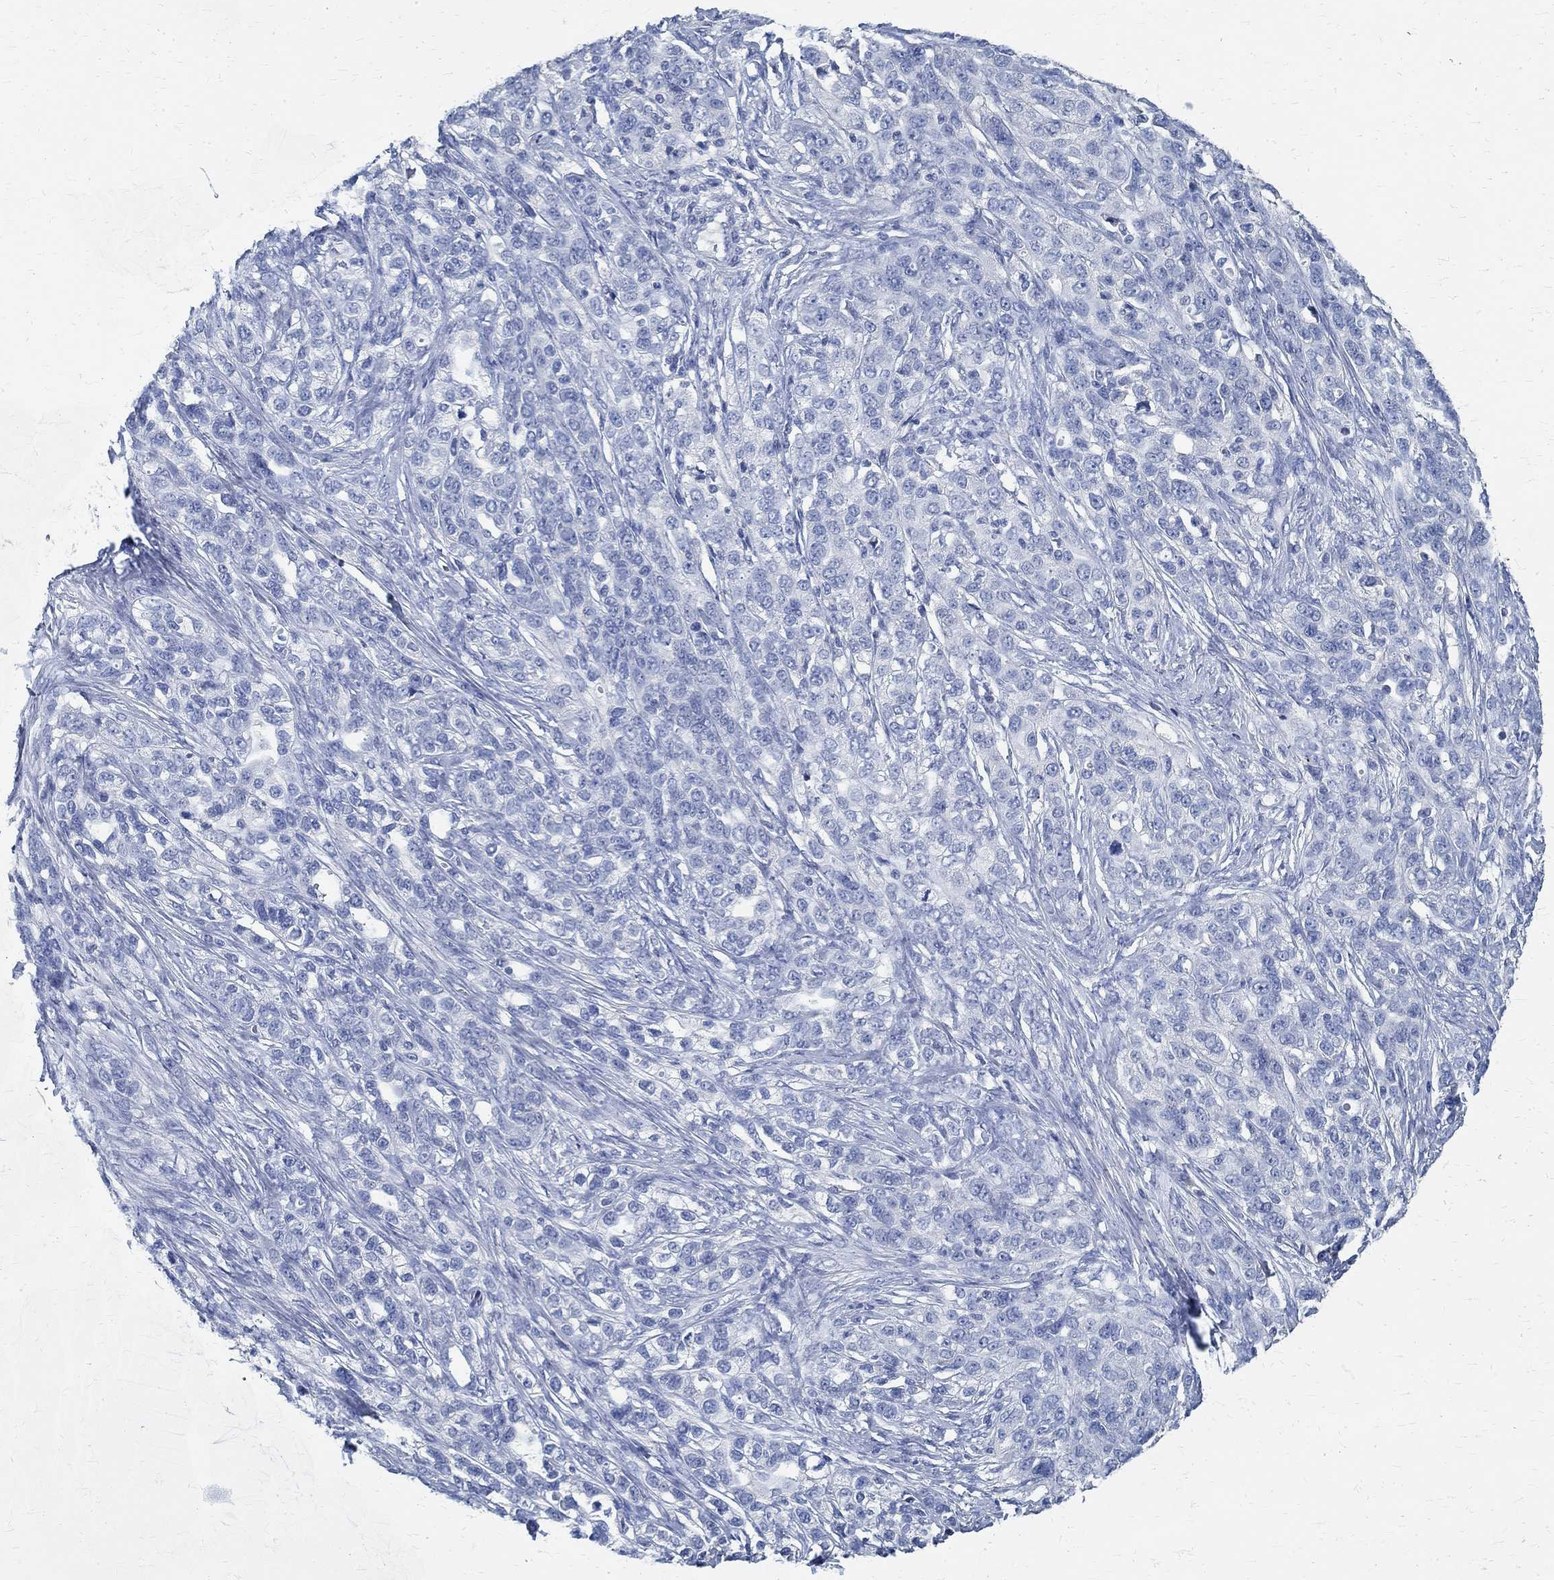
{"staining": {"intensity": "negative", "quantity": "none", "location": "none"}, "tissue": "ovarian cancer", "cell_type": "Tumor cells", "image_type": "cancer", "snomed": [{"axis": "morphology", "description": "Cystadenocarcinoma, serous, NOS"}, {"axis": "topography", "description": "Ovary"}], "caption": "A high-resolution photomicrograph shows immunohistochemistry (IHC) staining of serous cystadenocarcinoma (ovarian), which demonstrates no significant expression in tumor cells.", "gene": "PRX", "patient": {"sex": "female", "age": 71}}